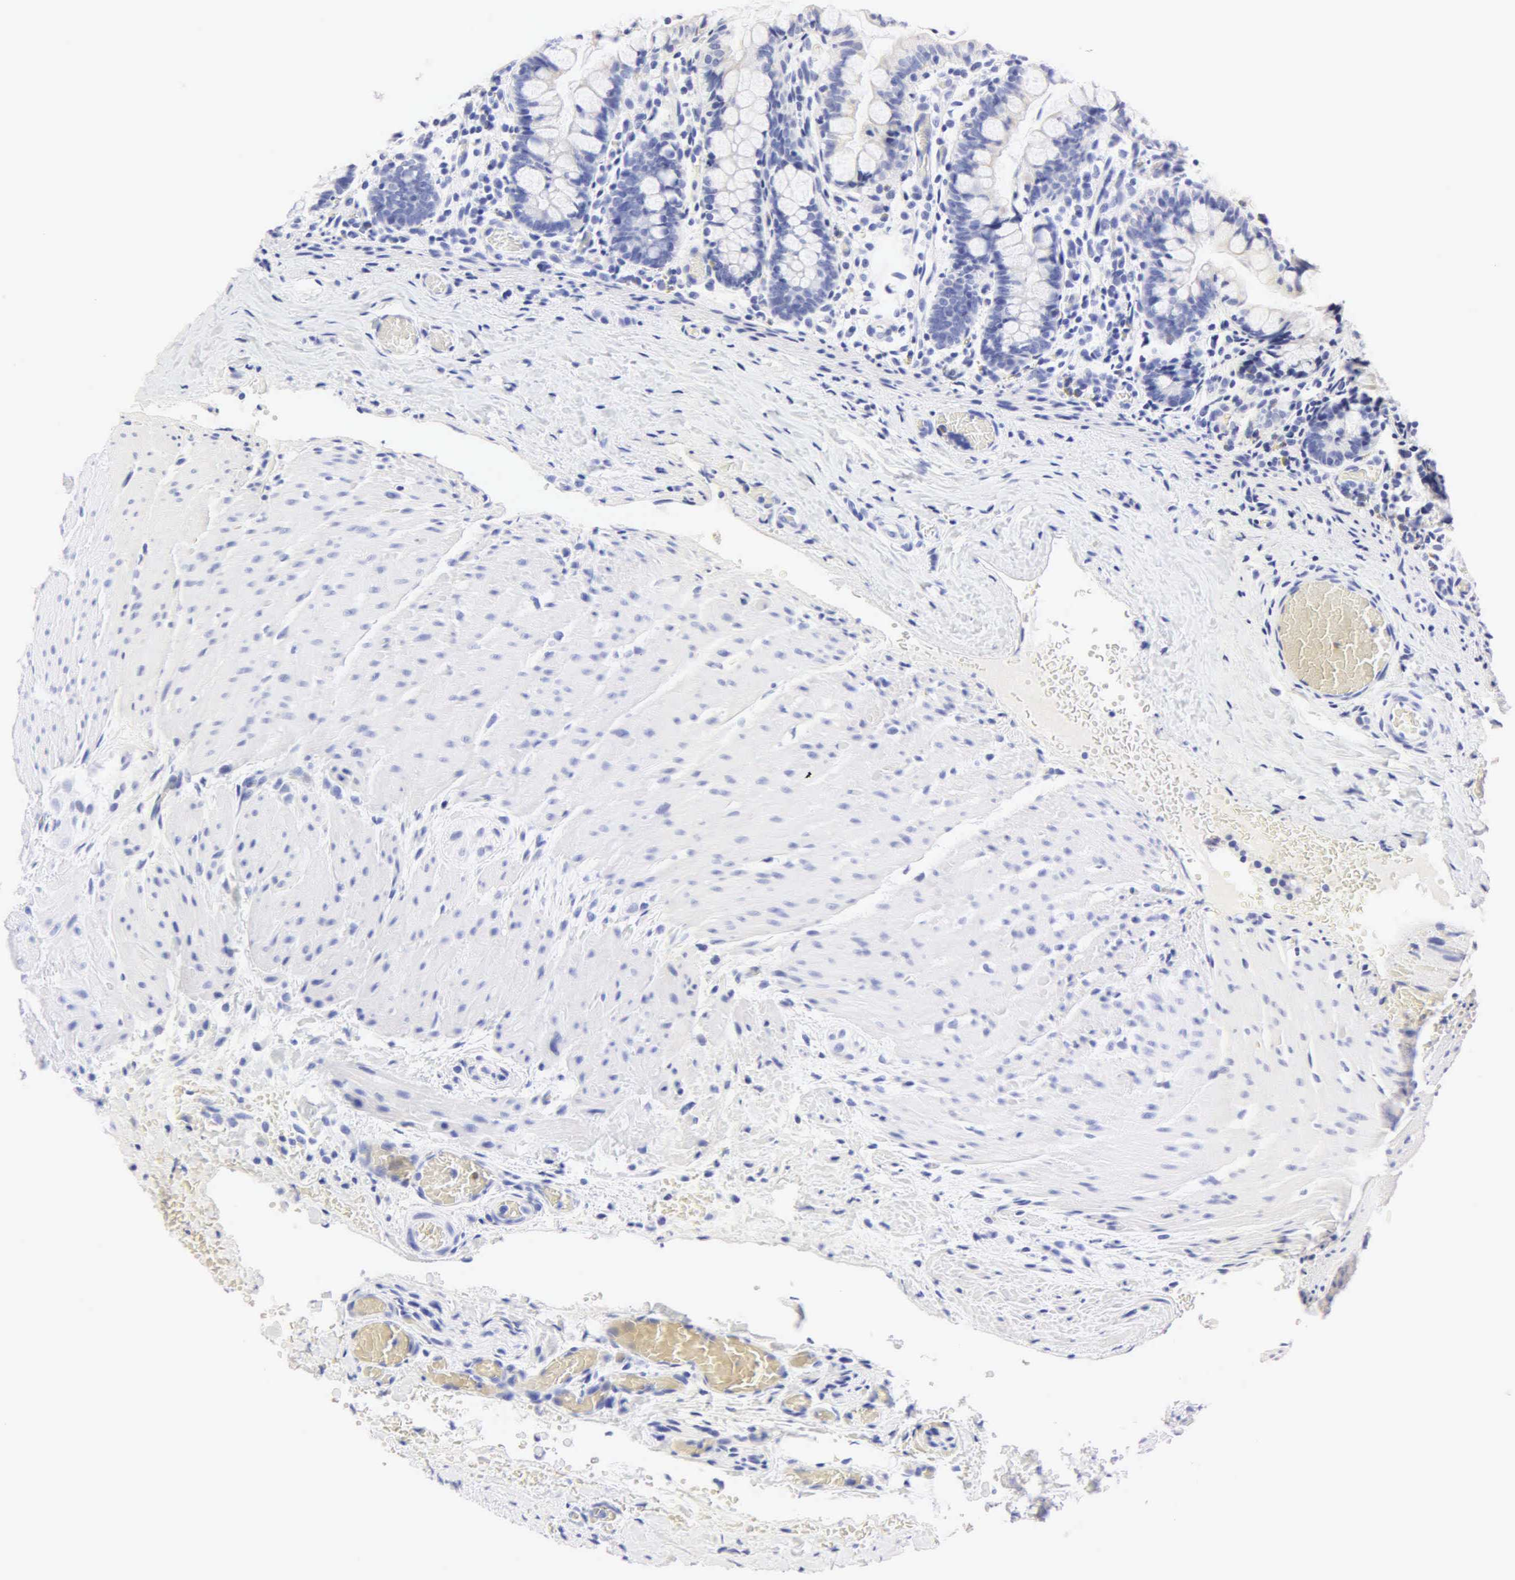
{"staining": {"intensity": "weak", "quantity": "<25%", "location": "cytoplasmic/membranous"}, "tissue": "small intestine", "cell_type": "Glandular cells", "image_type": "normal", "snomed": [{"axis": "morphology", "description": "Normal tissue, NOS"}, {"axis": "topography", "description": "Small intestine"}], "caption": "This photomicrograph is of benign small intestine stained with immunohistochemistry to label a protein in brown with the nuclei are counter-stained blue. There is no expression in glandular cells.", "gene": "NKX2", "patient": {"sex": "male", "age": 1}}